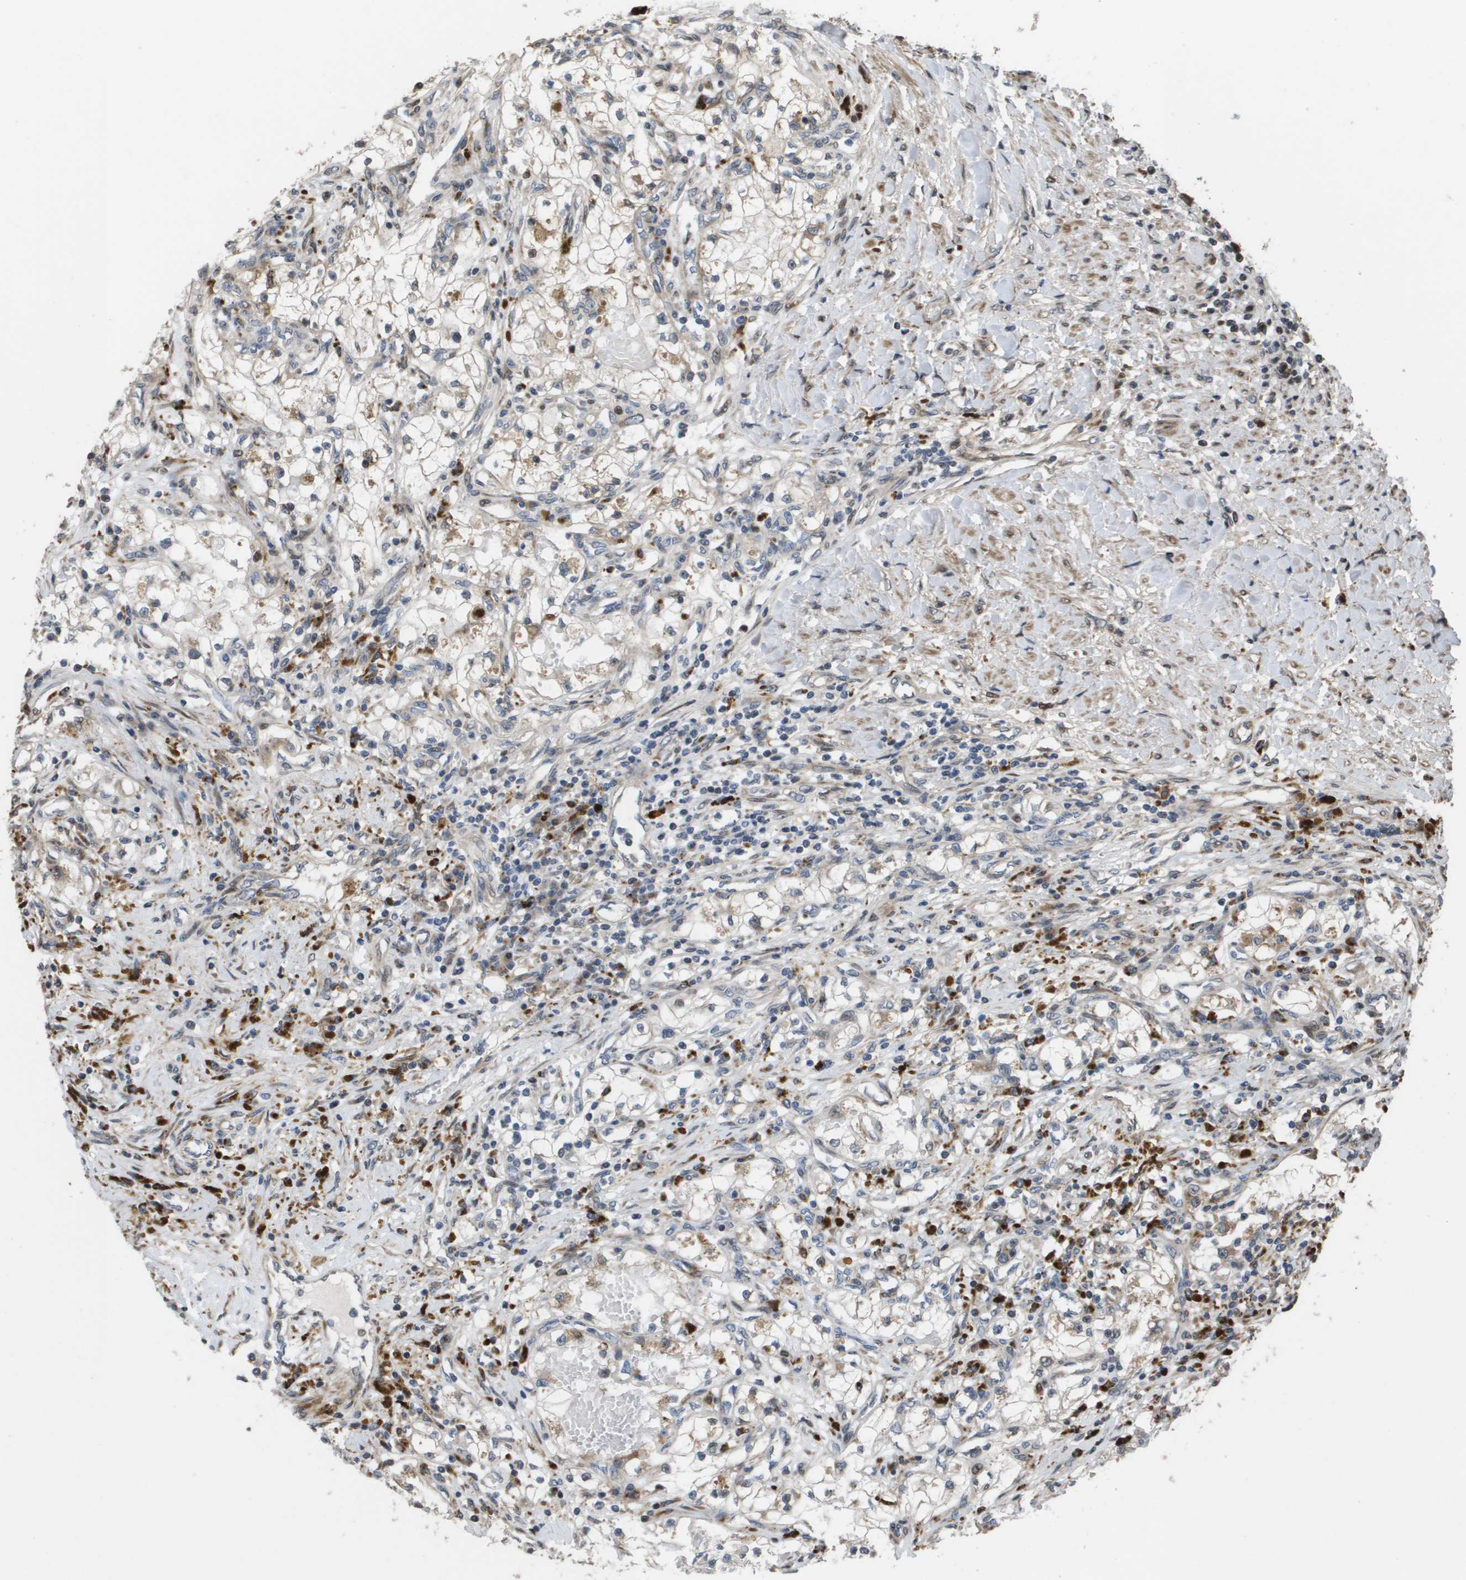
{"staining": {"intensity": "weak", "quantity": "<25%", "location": "cytoplasmic/membranous"}, "tissue": "renal cancer", "cell_type": "Tumor cells", "image_type": "cancer", "snomed": [{"axis": "morphology", "description": "Adenocarcinoma, NOS"}, {"axis": "topography", "description": "Kidney"}], "caption": "Image shows no significant protein staining in tumor cells of adenocarcinoma (renal). (DAB (3,3'-diaminobenzidine) immunohistochemistry (IHC), high magnification).", "gene": "AXIN2", "patient": {"sex": "male", "age": 68}}